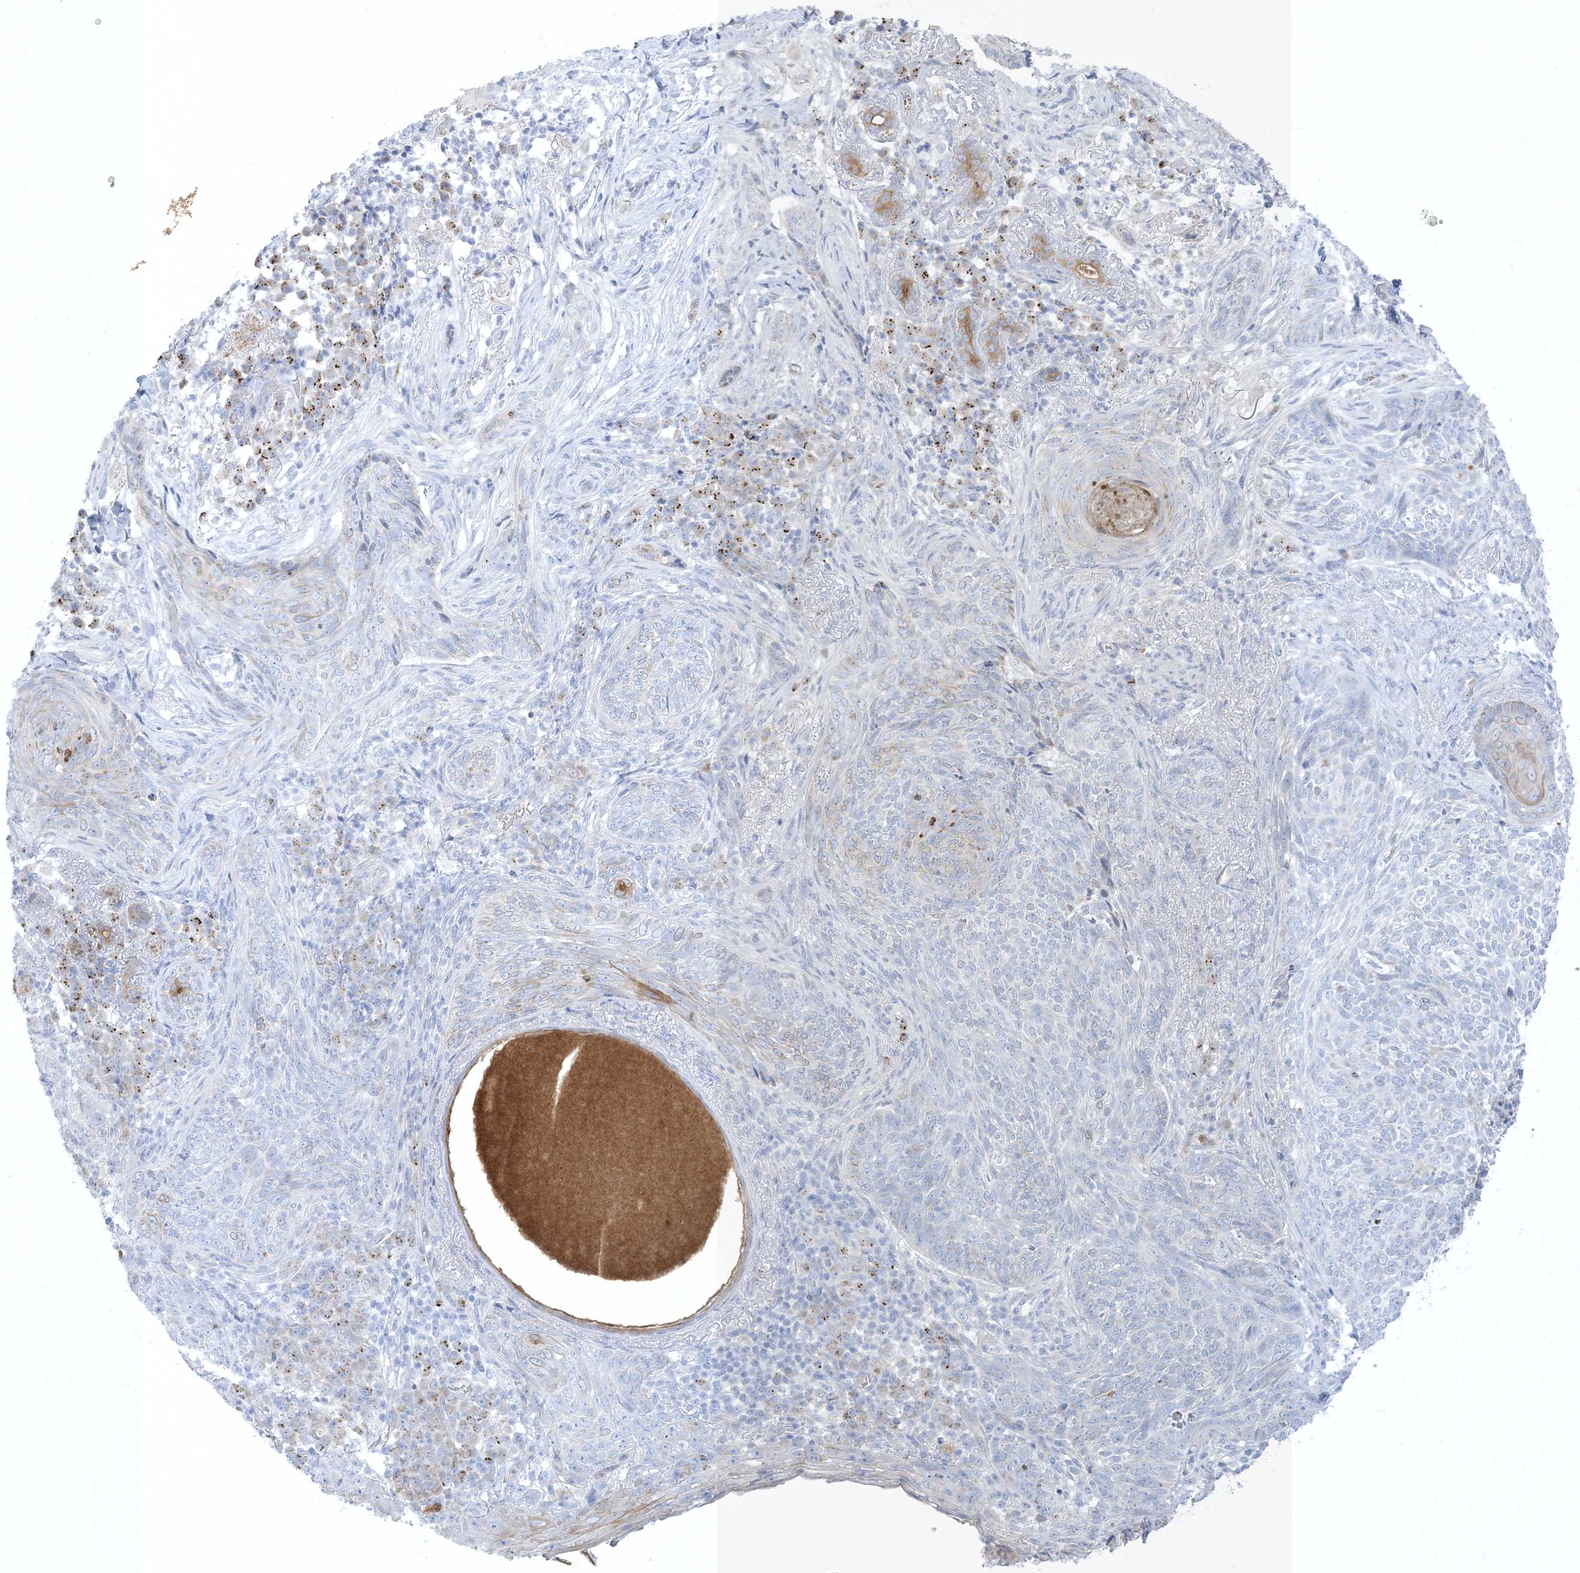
{"staining": {"intensity": "negative", "quantity": "none", "location": "none"}, "tissue": "skin cancer", "cell_type": "Tumor cells", "image_type": "cancer", "snomed": [{"axis": "morphology", "description": "Basal cell carcinoma"}, {"axis": "topography", "description": "Skin"}], "caption": "A photomicrograph of human skin cancer is negative for staining in tumor cells. (Stains: DAB (3,3'-diaminobenzidine) immunohistochemistry (IHC) with hematoxylin counter stain, Microscopy: brightfield microscopy at high magnification).", "gene": "XIRP2", "patient": {"sex": "male", "age": 85}}